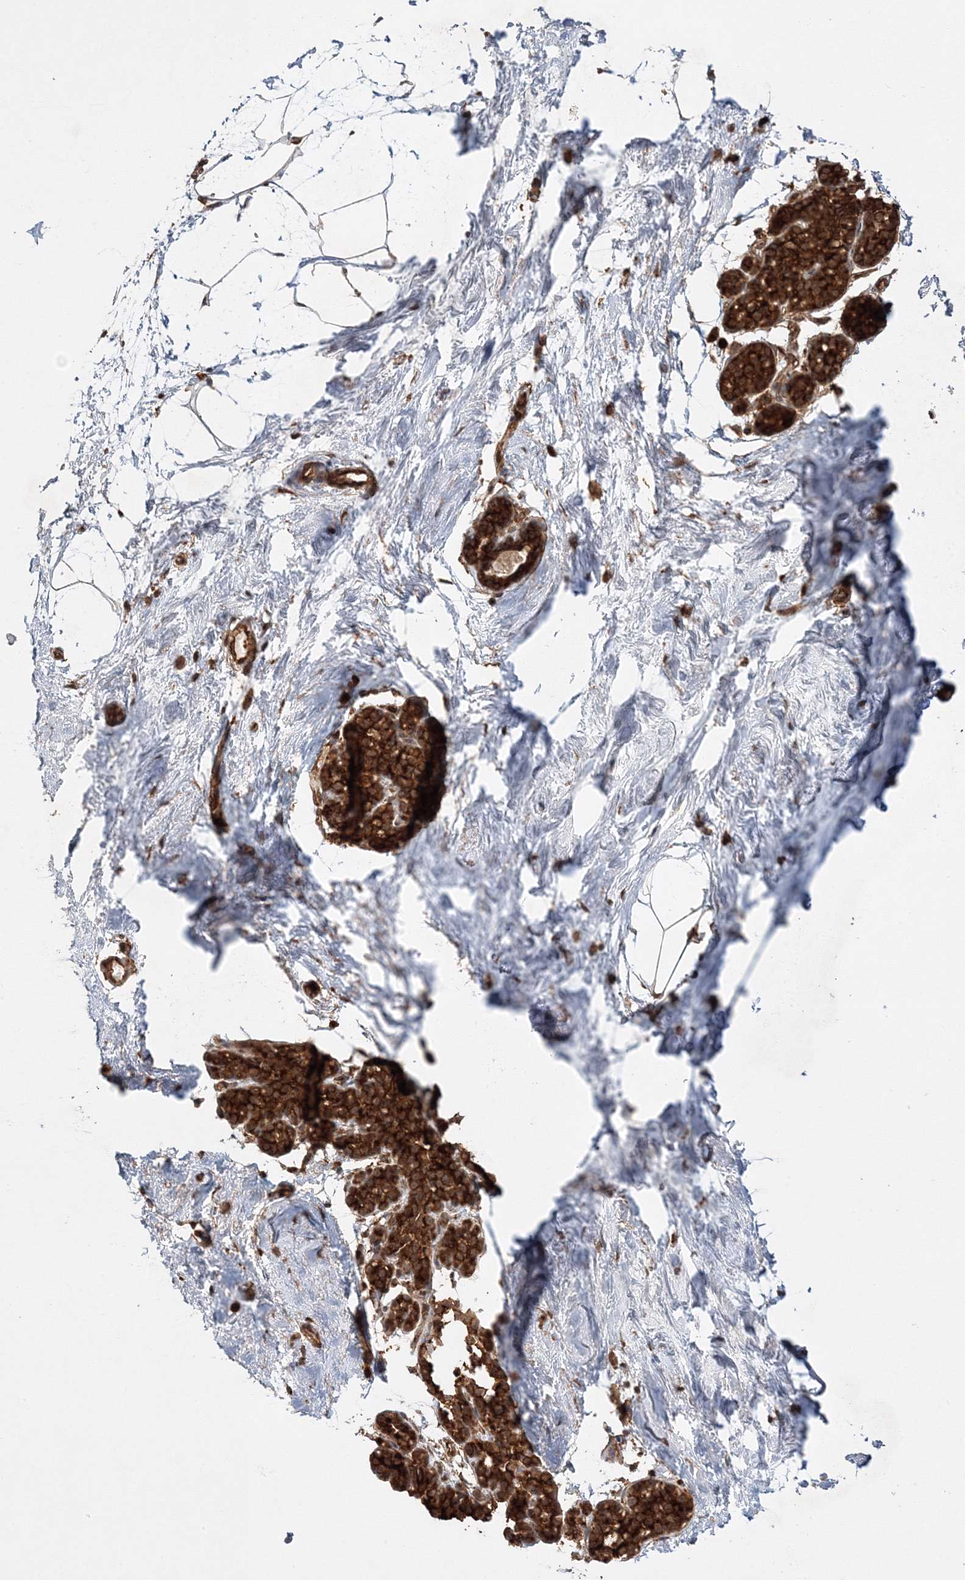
{"staining": {"intensity": "moderate", "quantity": ">75%", "location": "cytoplasmic/membranous"}, "tissue": "breast", "cell_type": "Adipocytes", "image_type": "normal", "snomed": [{"axis": "morphology", "description": "Normal tissue, NOS"}, {"axis": "topography", "description": "Breast"}], "caption": "Breast was stained to show a protein in brown. There is medium levels of moderate cytoplasmic/membranous positivity in about >75% of adipocytes. The protein of interest is stained brown, and the nuclei are stained in blue (DAB (3,3'-diaminobenzidine) IHC with brightfield microscopy, high magnification).", "gene": "WDR37", "patient": {"sex": "female", "age": 62}}